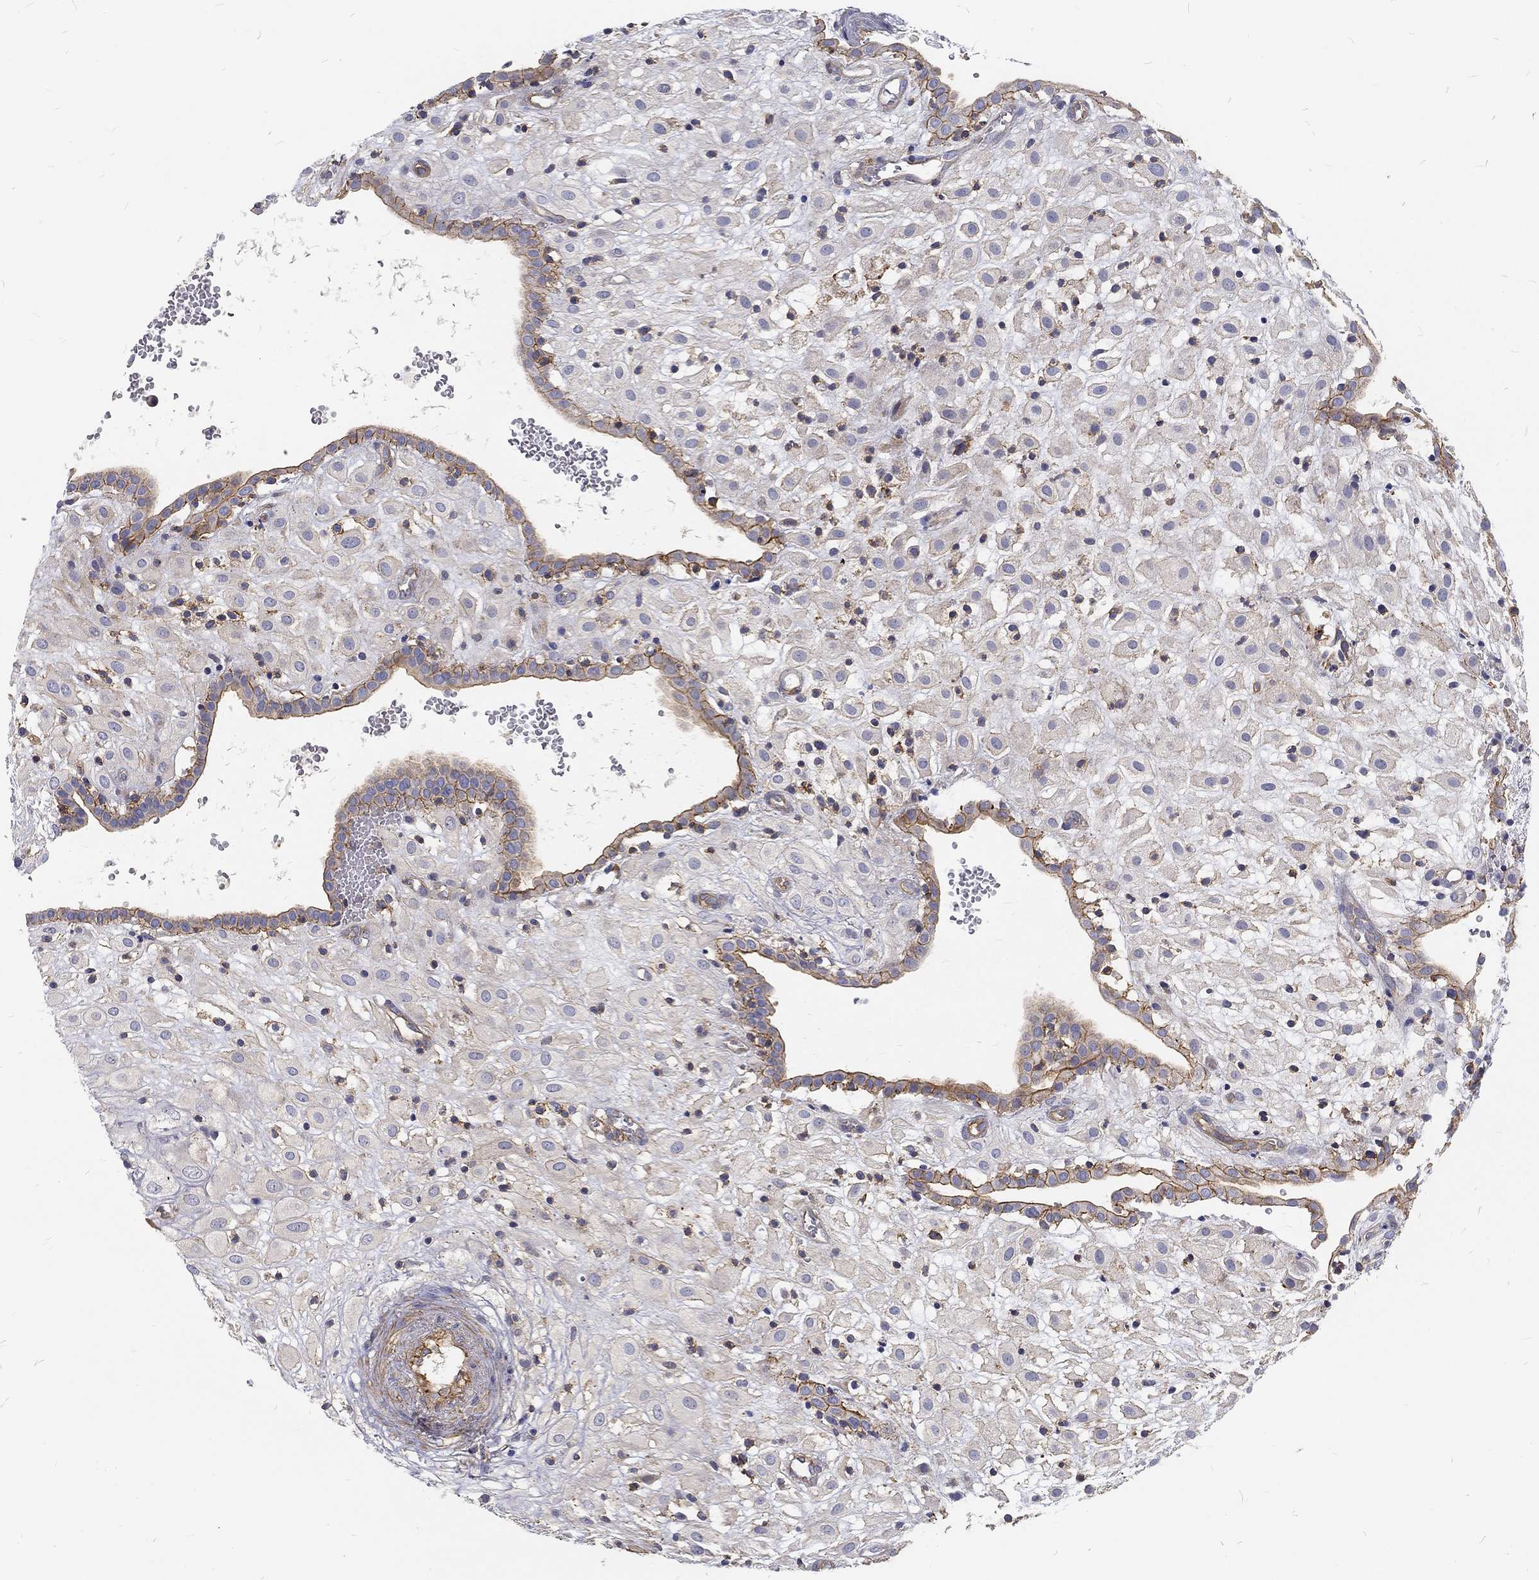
{"staining": {"intensity": "negative", "quantity": "none", "location": "none"}, "tissue": "placenta", "cell_type": "Decidual cells", "image_type": "normal", "snomed": [{"axis": "morphology", "description": "Normal tissue, NOS"}, {"axis": "topography", "description": "Placenta"}], "caption": "IHC image of unremarkable placenta: placenta stained with DAB displays no significant protein staining in decidual cells. Nuclei are stained in blue.", "gene": "MTMR11", "patient": {"sex": "female", "age": 24}}